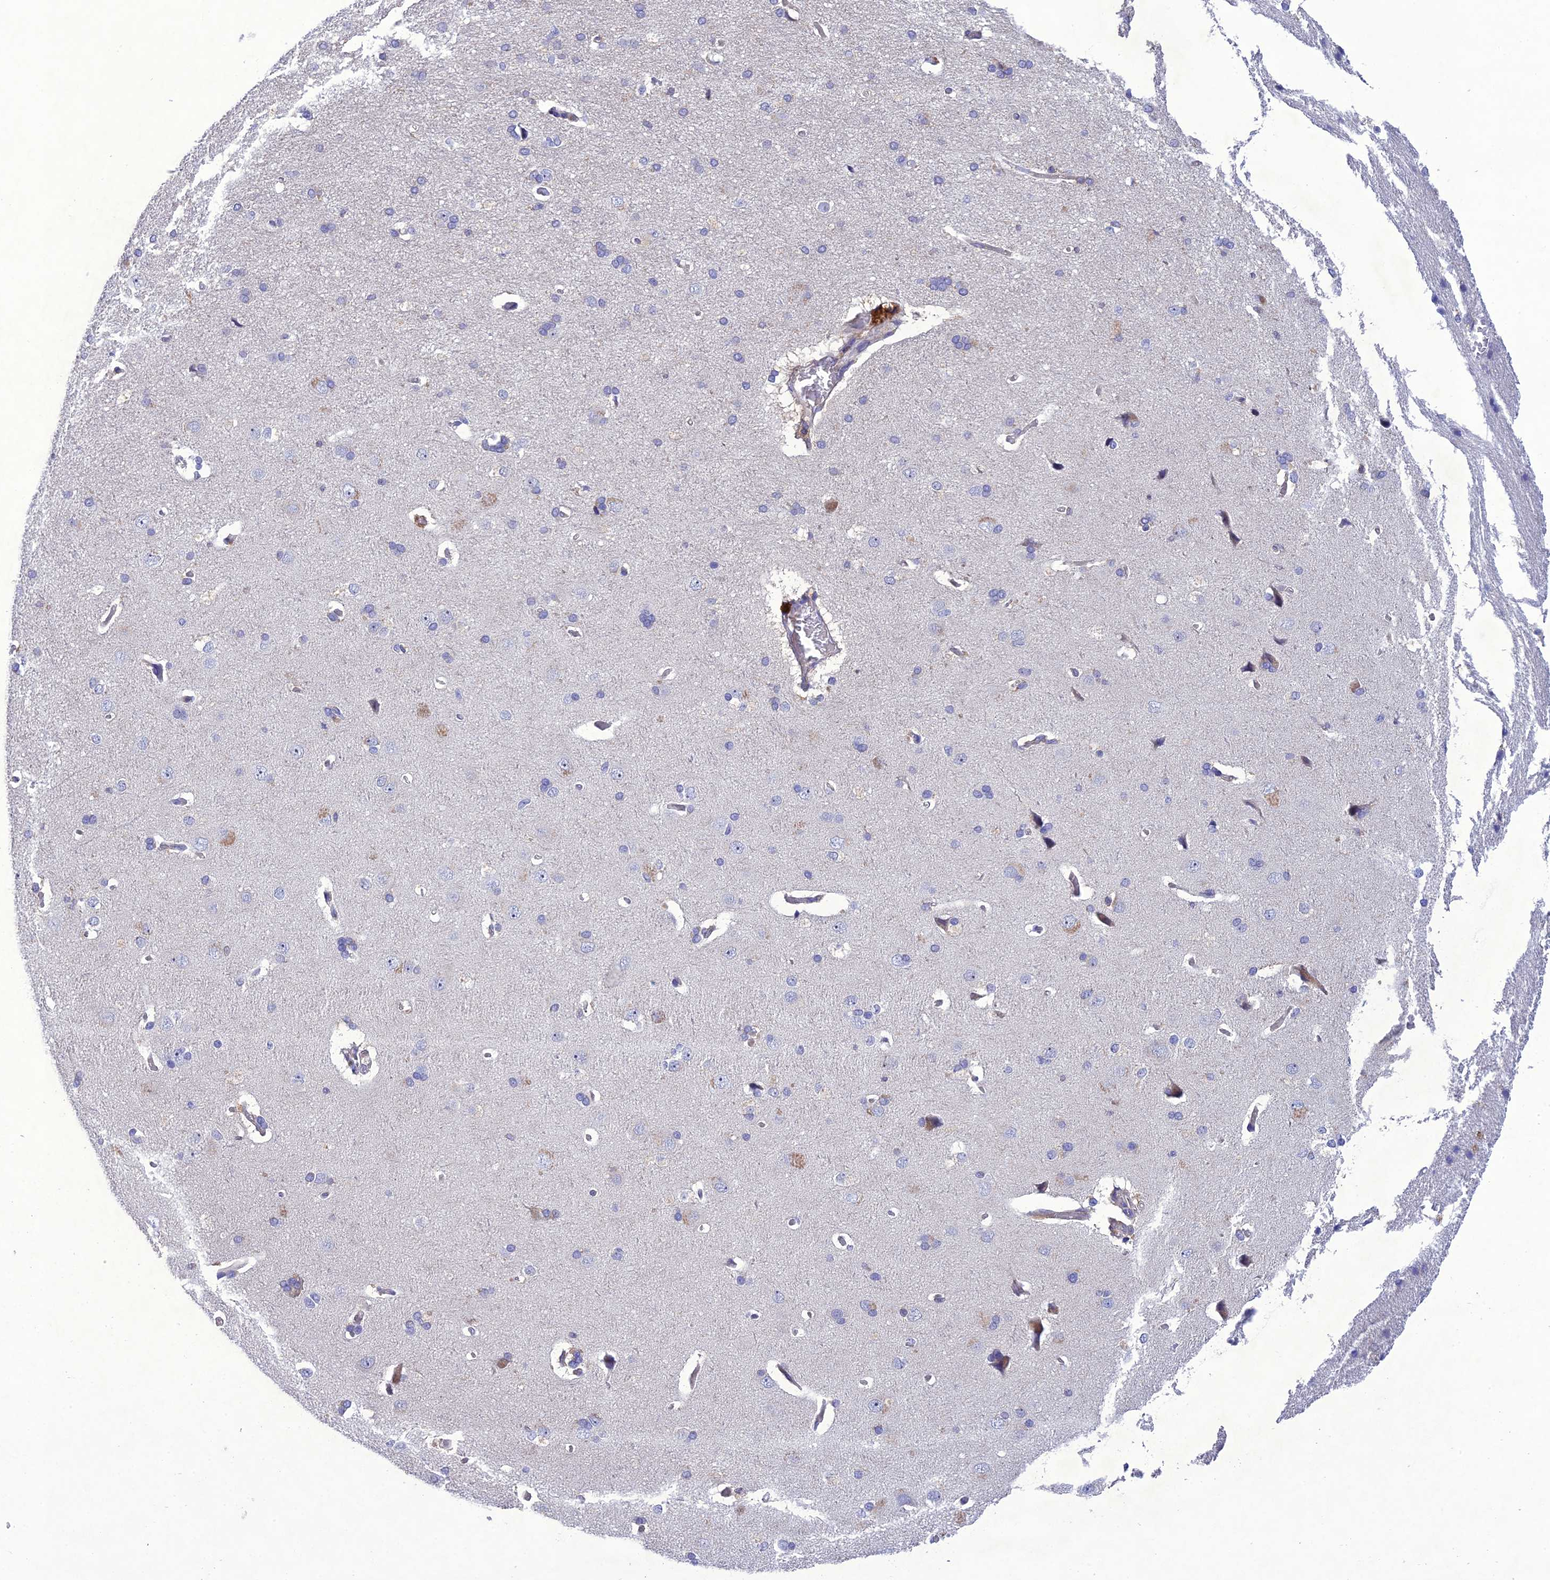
{"staining": {"intensity": "negative", "quantity": "none", "location": "none"}, "tissue": "cerebral cortex", "cell_type": "Endothelial cells", "image_type": "normal", "snomed": [{"axis": "morphology", "description": "Normal tissue, NOS"}, {"axis": "topography", "description": "Cerebral cortex"}], "caption": "Image shows no significant protein expression in endothelial cells of normal cerebral cortex.", "gene": "SNX24", "patient": {"sex": "male", "age": 62}}